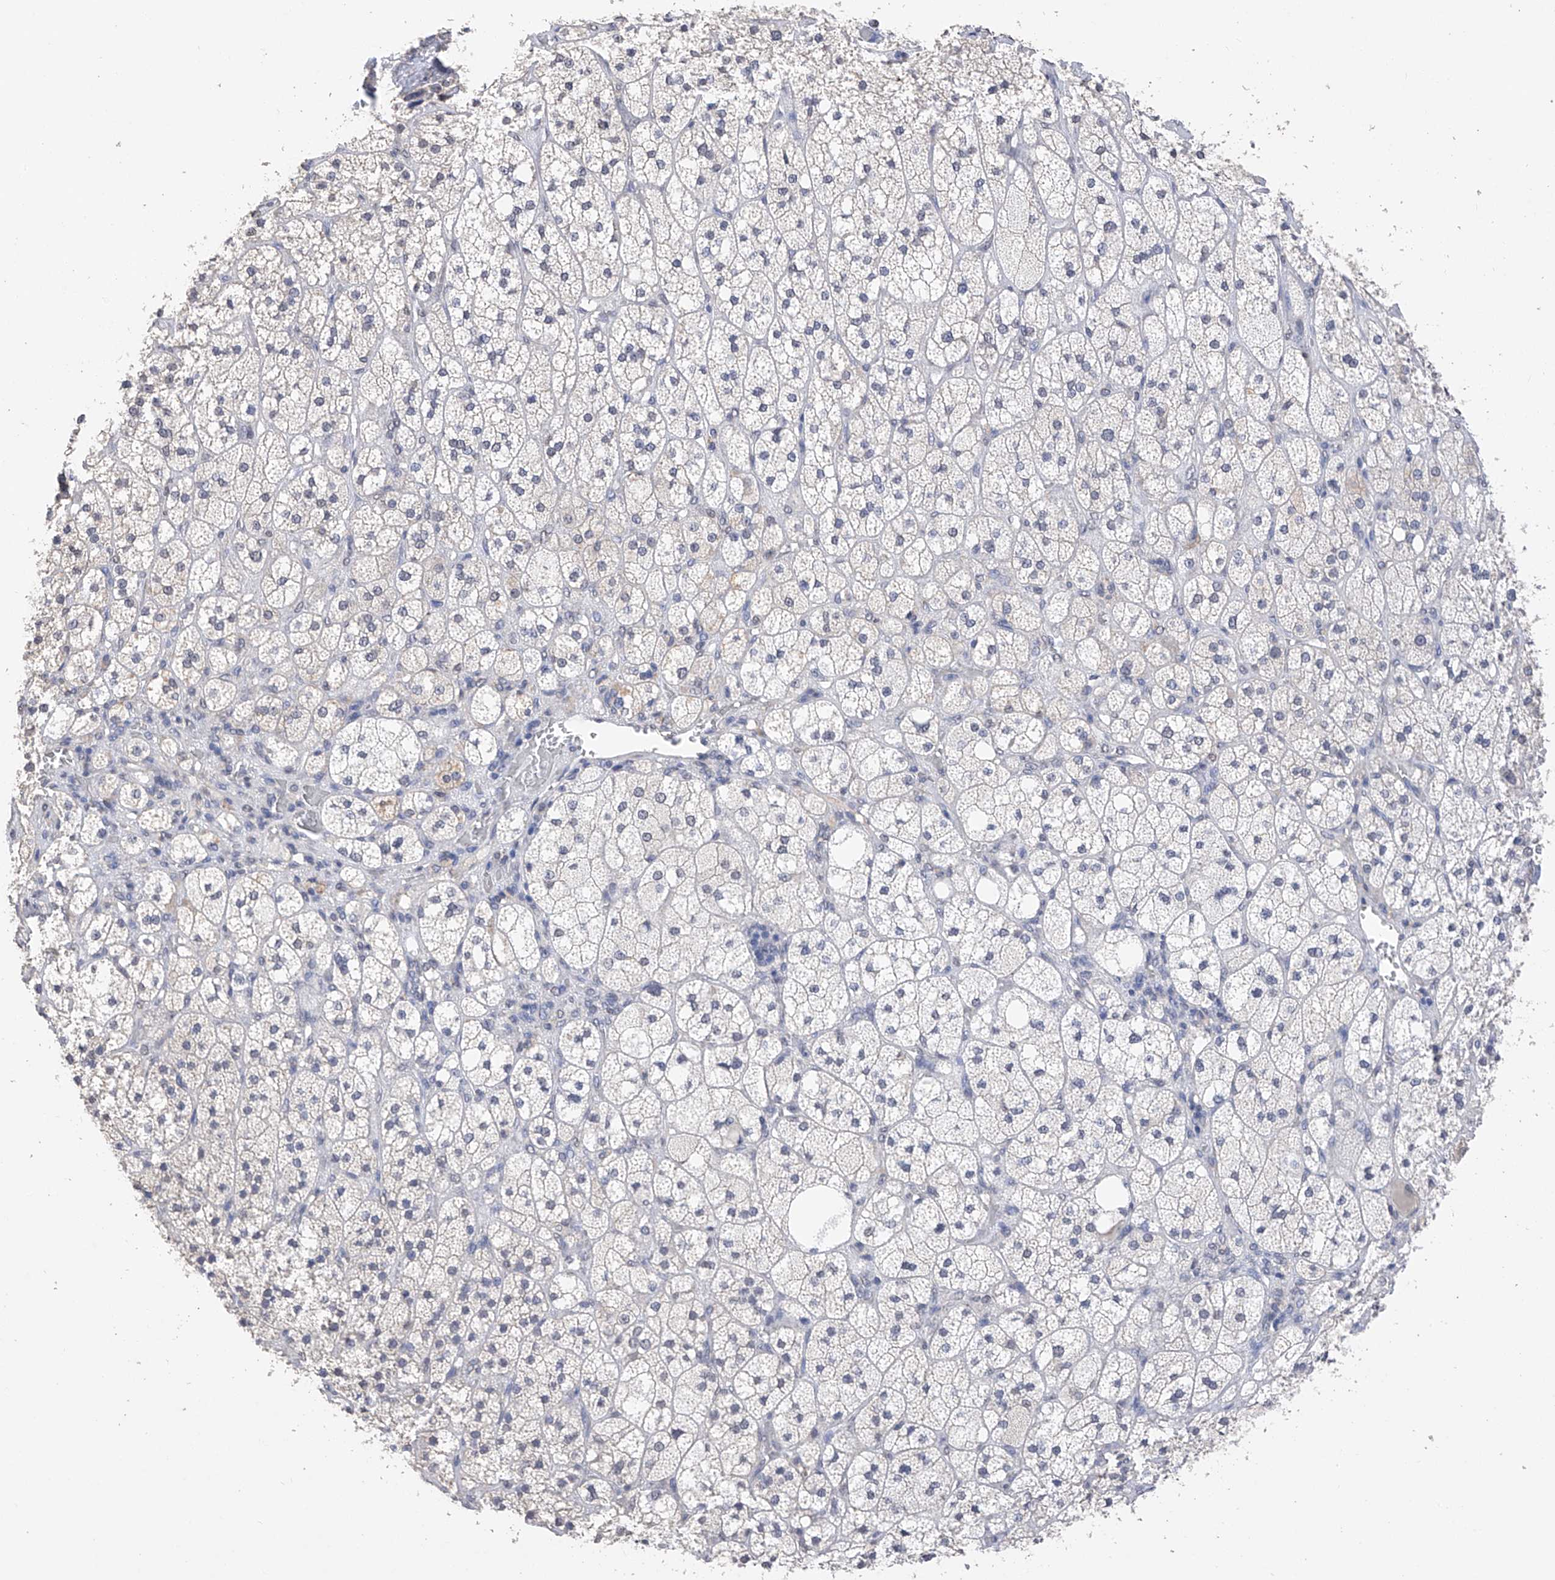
{"staining": {"intensity": "weak", "quantity": "<25%", "location": "nuclear"}, "tissue": "adrenal gland", "cell_type": "Glandular cells", "image_type": "normal", "snomed": [{"axis": "morphology", "description": "Normal tissue, NOS"}, {"axis": "topography", "description": "Adrenal gland"}], "caption": "High magnification brightfield microscopy of benign adrenal gland stained with DAB (brown) and counterstained with hematoxylin (blue): glandular cells show no significant expression. (DAB (3,3'-diaminobenzidine) immunohistochemistry (IHC), high magnification).", "gene": "DMAP1", "patient": {"sex": "male", "age": 61}}